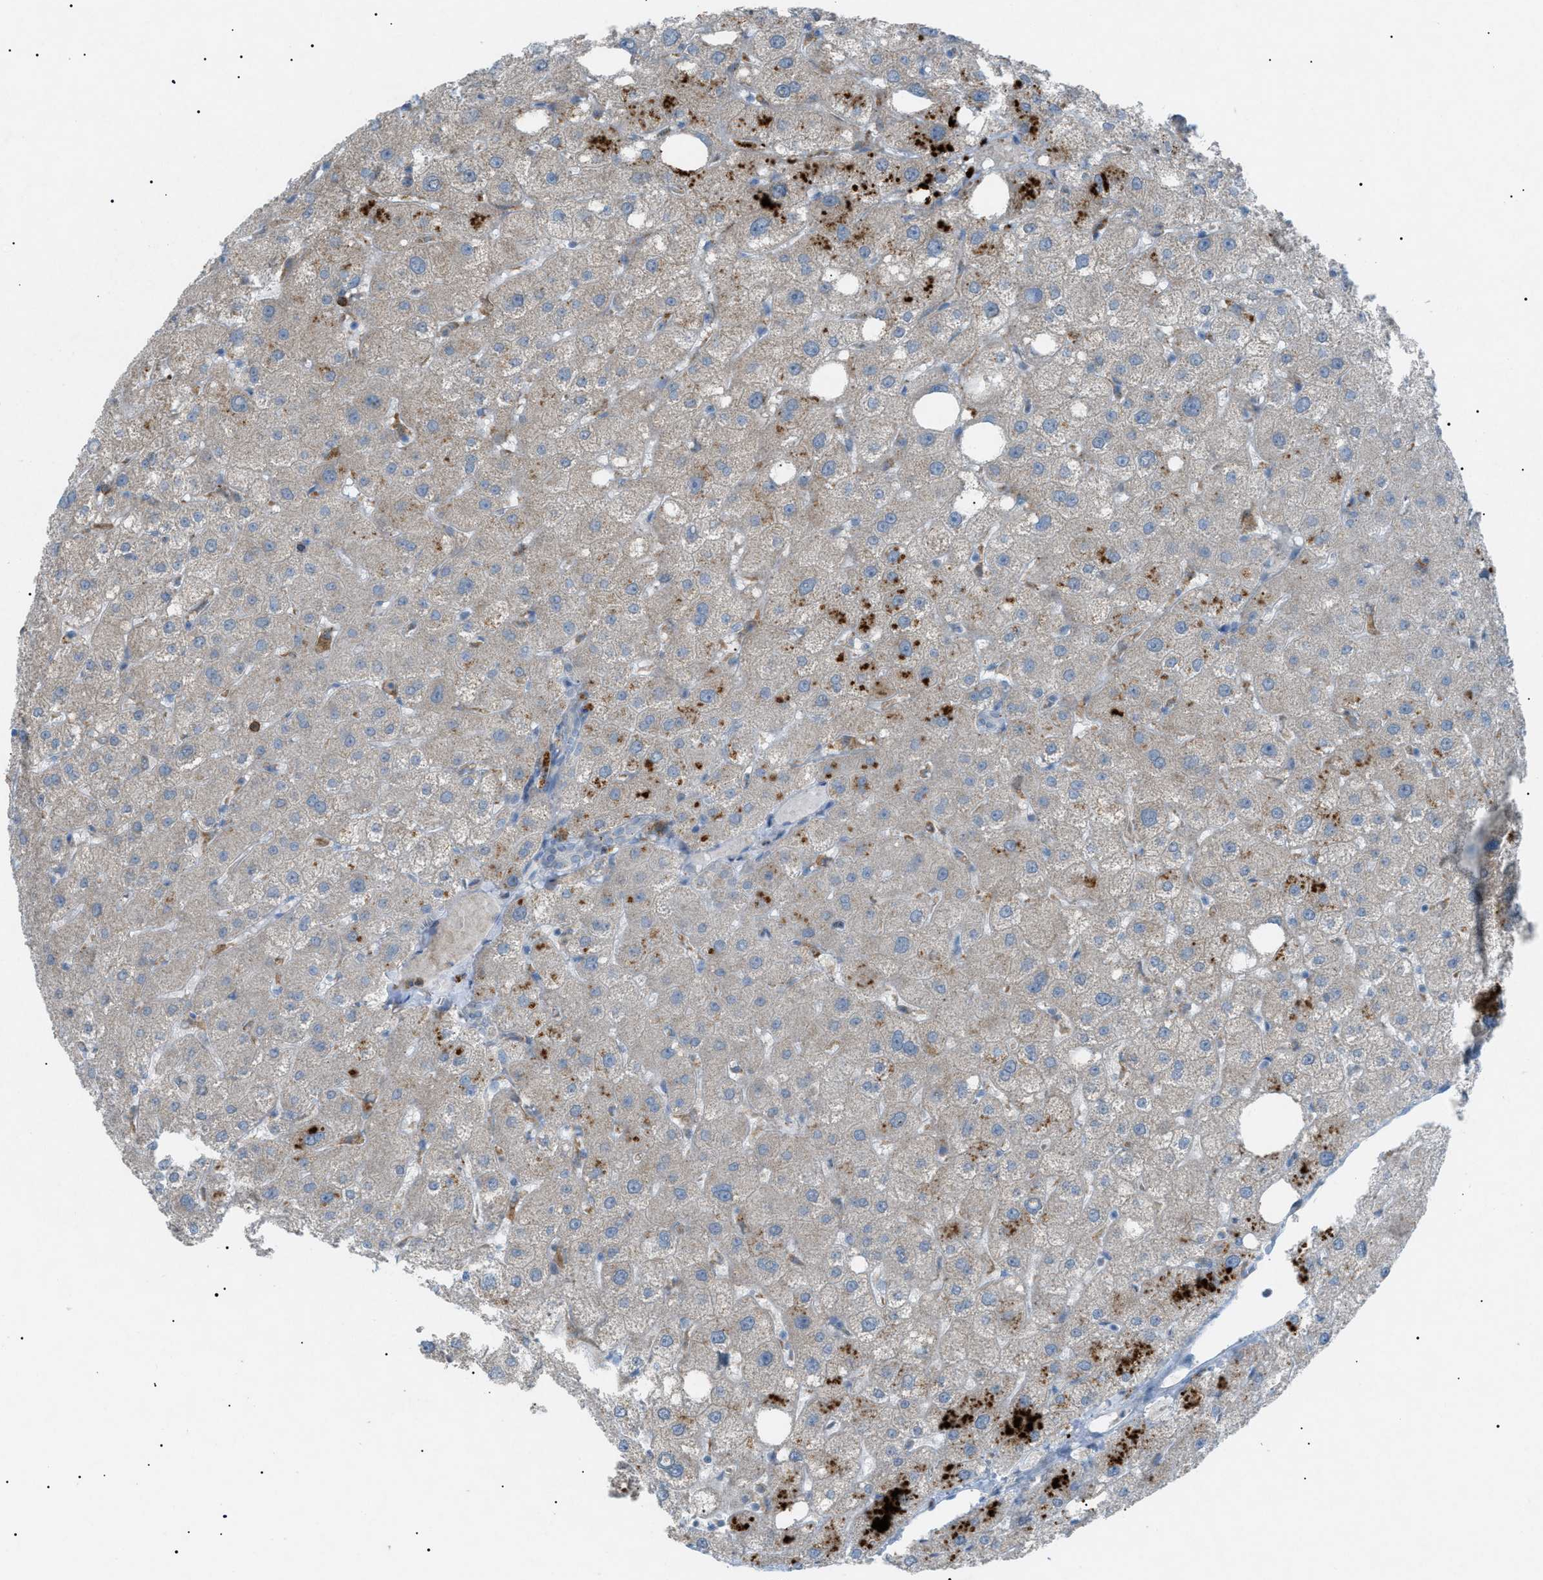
{"staining": {"intensity": "negative", "quantity": "none", "location": "none"}, "tissue": "liver", "cell_type": "Cholangiocytes", "image_type": "normal", "snomed": [{"axis": "morphology", "description": "Normal tissue, NOS"}, {"axis": "topography", "description": "Liver"}], "caption": "There is no significant expression in cholangiocytes of liver. (DAB (3,3'-diaminobenzidine) immunohistochemistry (IHC), high magnification).", "gene": "BTK", "patient": {"sex": "male", "age": 73}}